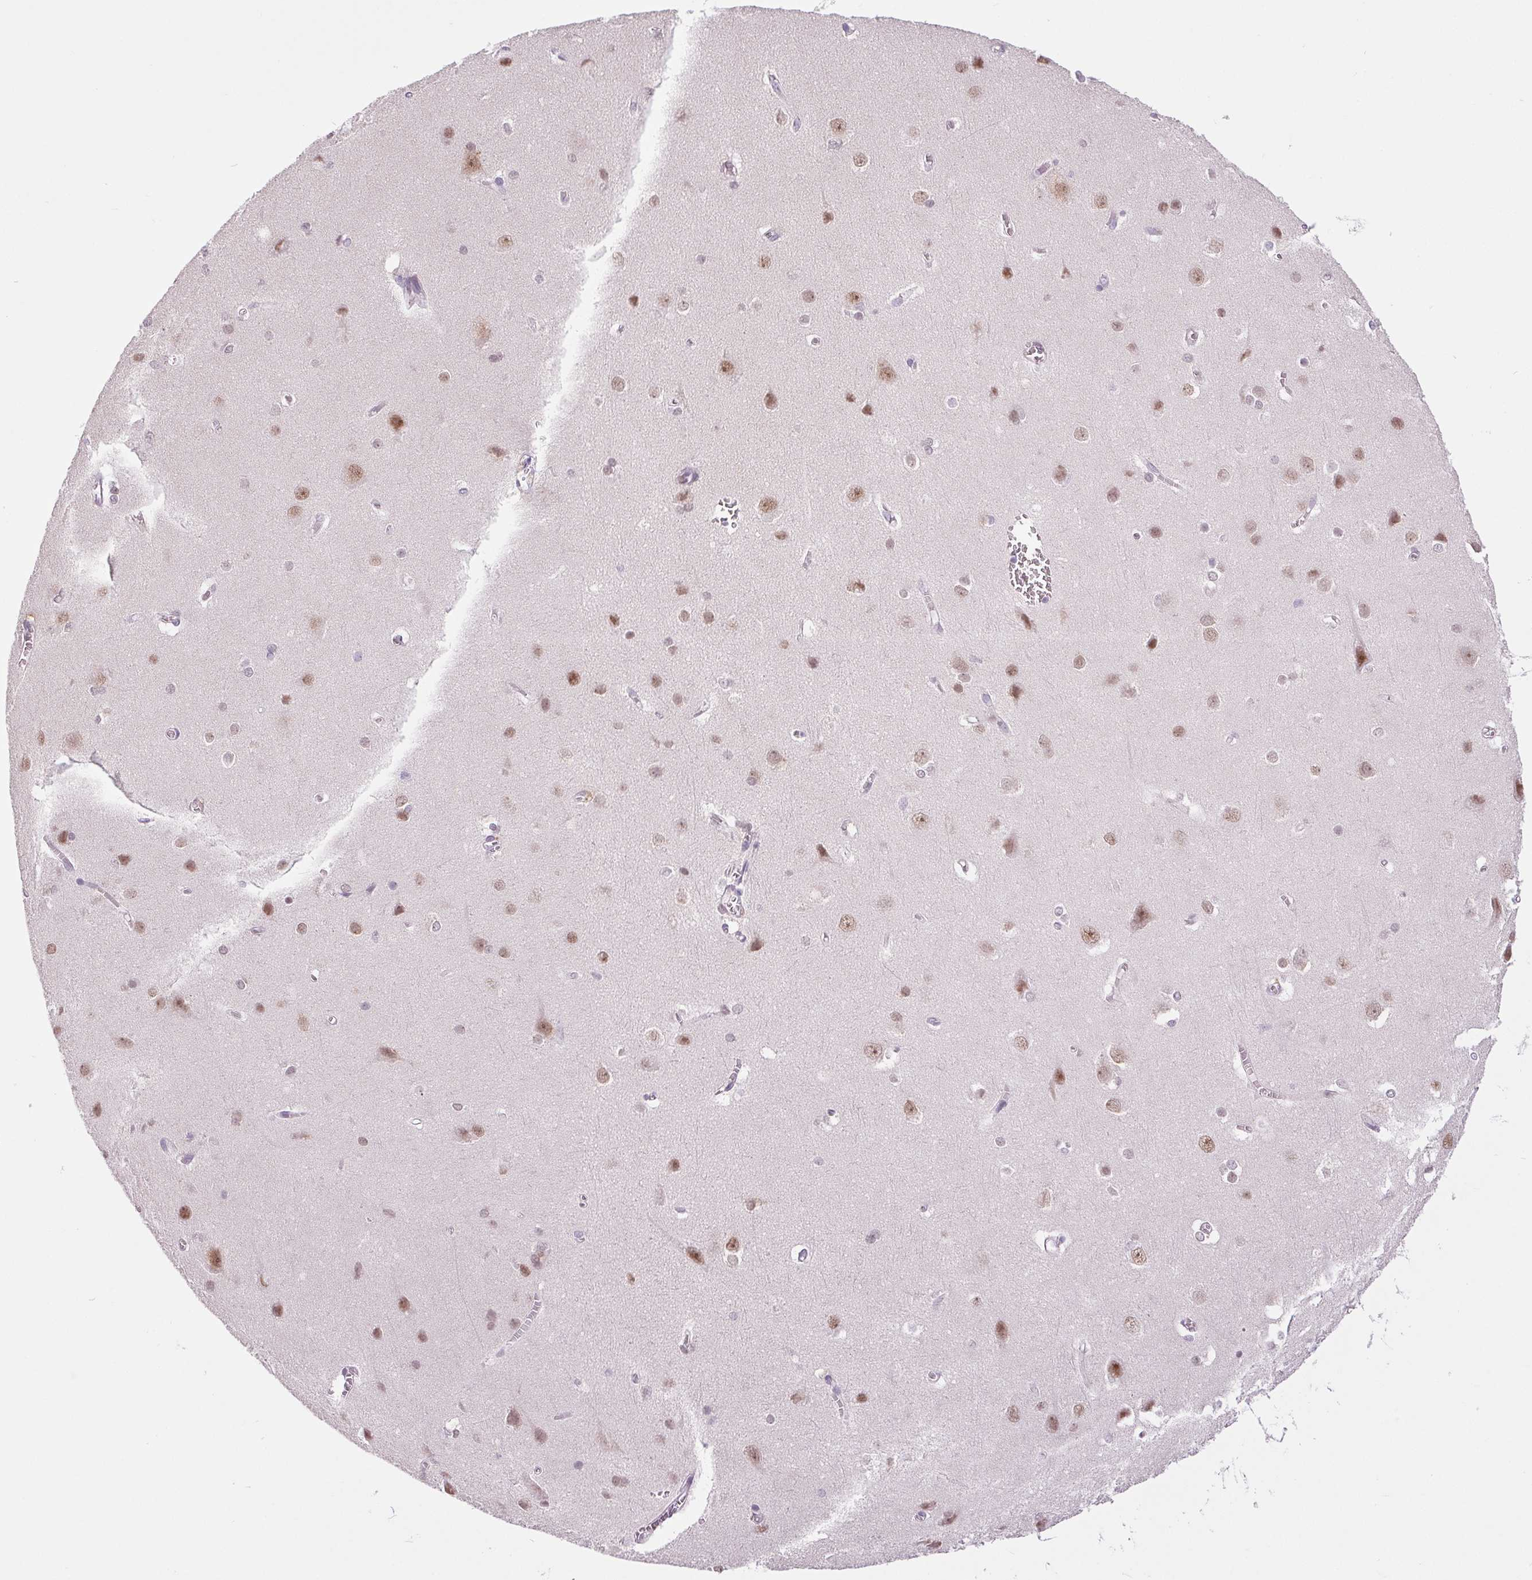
{"staining": {"intensity": "negative", "quantity": "none", "location": "none"}, "tissue": "cerebral cortex", "cell_type": "Endothelial cells", "image_type": "normal", "snomed": [{"axis": "morphology", "description": "Normal tissue, NOS"}, {"axis": "topography", "description": "Cerebral cortex"}], "caption": "Endothelial cells show no significant expression in unremarkable cerebral cortex. (Immunohistochemistry (ihc), brightfield microscopy, high magnification).", "gene": "SMIM6", "patient": {"sex": "male", "age": 37}}